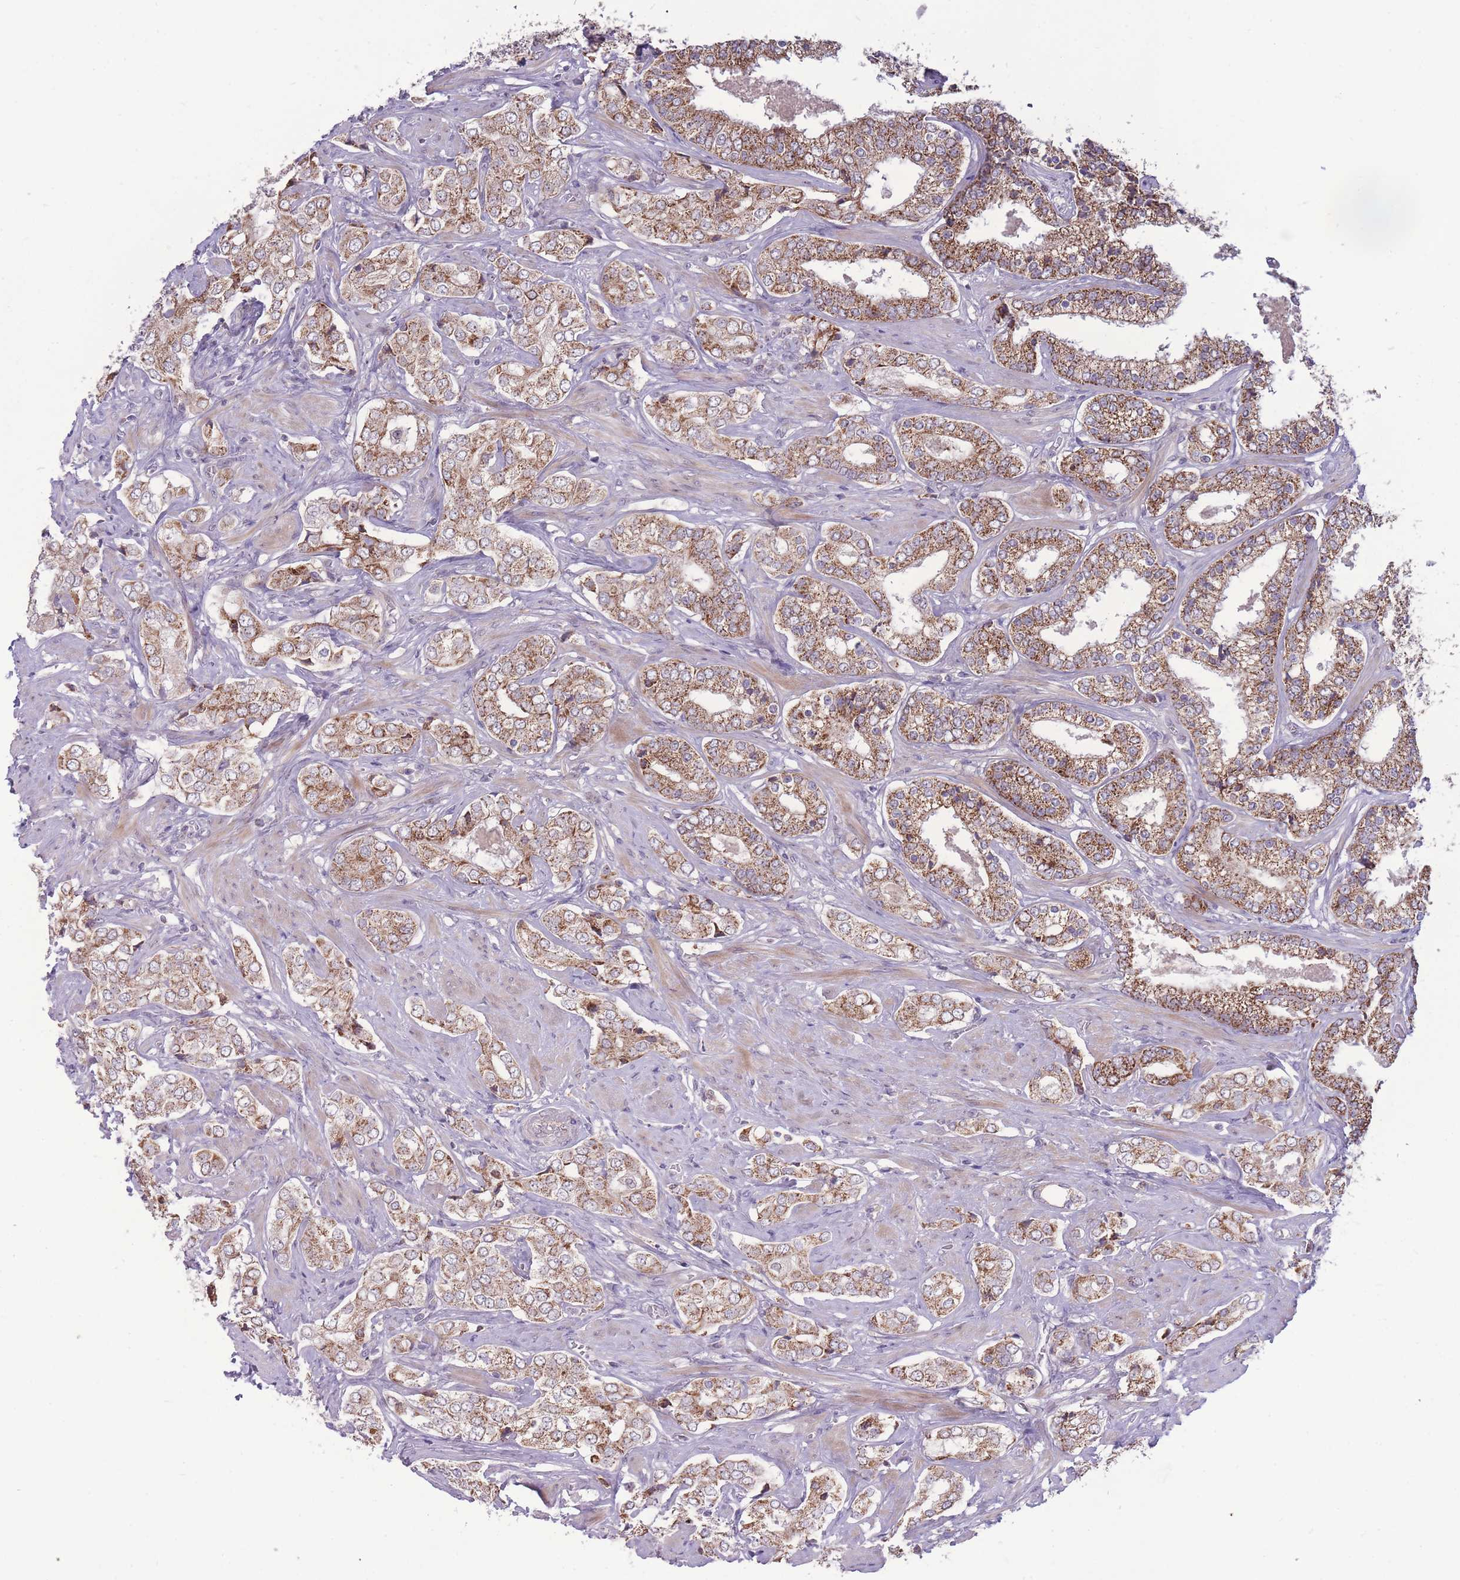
{"staining": {"intensity": "moderate", "quantity": ">75%", "location": "cytoplasmic/membranous"}, "tissue": "prostate cancer", "cell_type": "Tumor cells", "image_type": "cancer", "snomed": [{"axis": "morphology", "description": "Adenocarcinoma, High grade"}, {"axis": "topography", "description": "Prostate"}], "caption": "A histopathology image showing moderate cytoplasmic/membranous expression in approximately >75% of tumor cells in prostate cancer, as visualized by brown immunohistochemical staining.", "gene": "MCIDAS", "patient": {"sex": "male", "age": 71}}